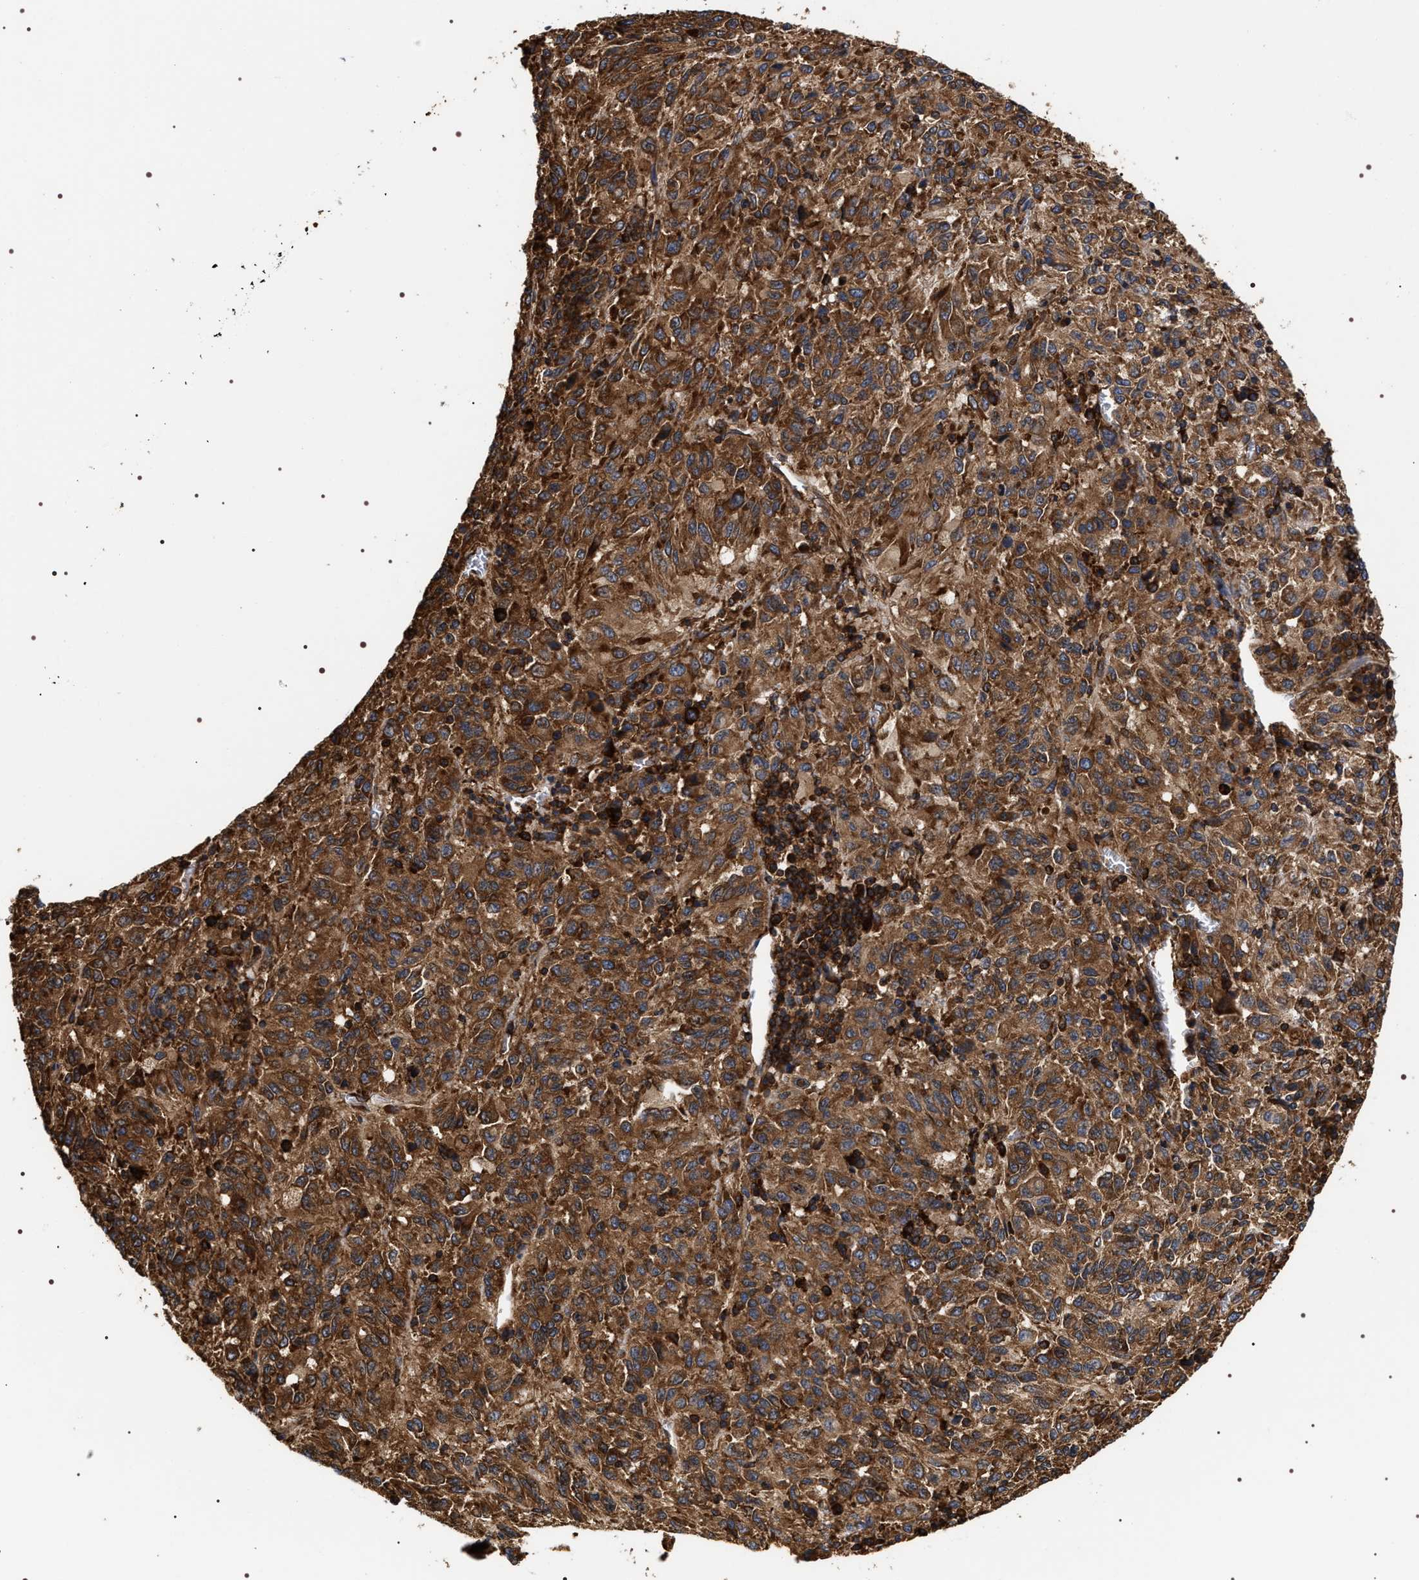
{"staining": {"intensity": "strong", "quantity": ">75%", "location": "cytoplasmic/membranous"}, "tissue": "melanoma", "cell_type": "Tumor cells", "image_type": "cancer", "snomed": [{"axis": "morphology", "description": "Malignant melanoma, Metastatic site"}, {"axis": "topography", "description": "Lung"}], "caption": "An IHC histopathology image of tumor tissue is shown. Protein staining in brown shows strong cytoplasmic/membranous positivity in melanoma within tumor cells.", "gene": "SERBP1", "patient": {"sex": "male", "age": 64}}